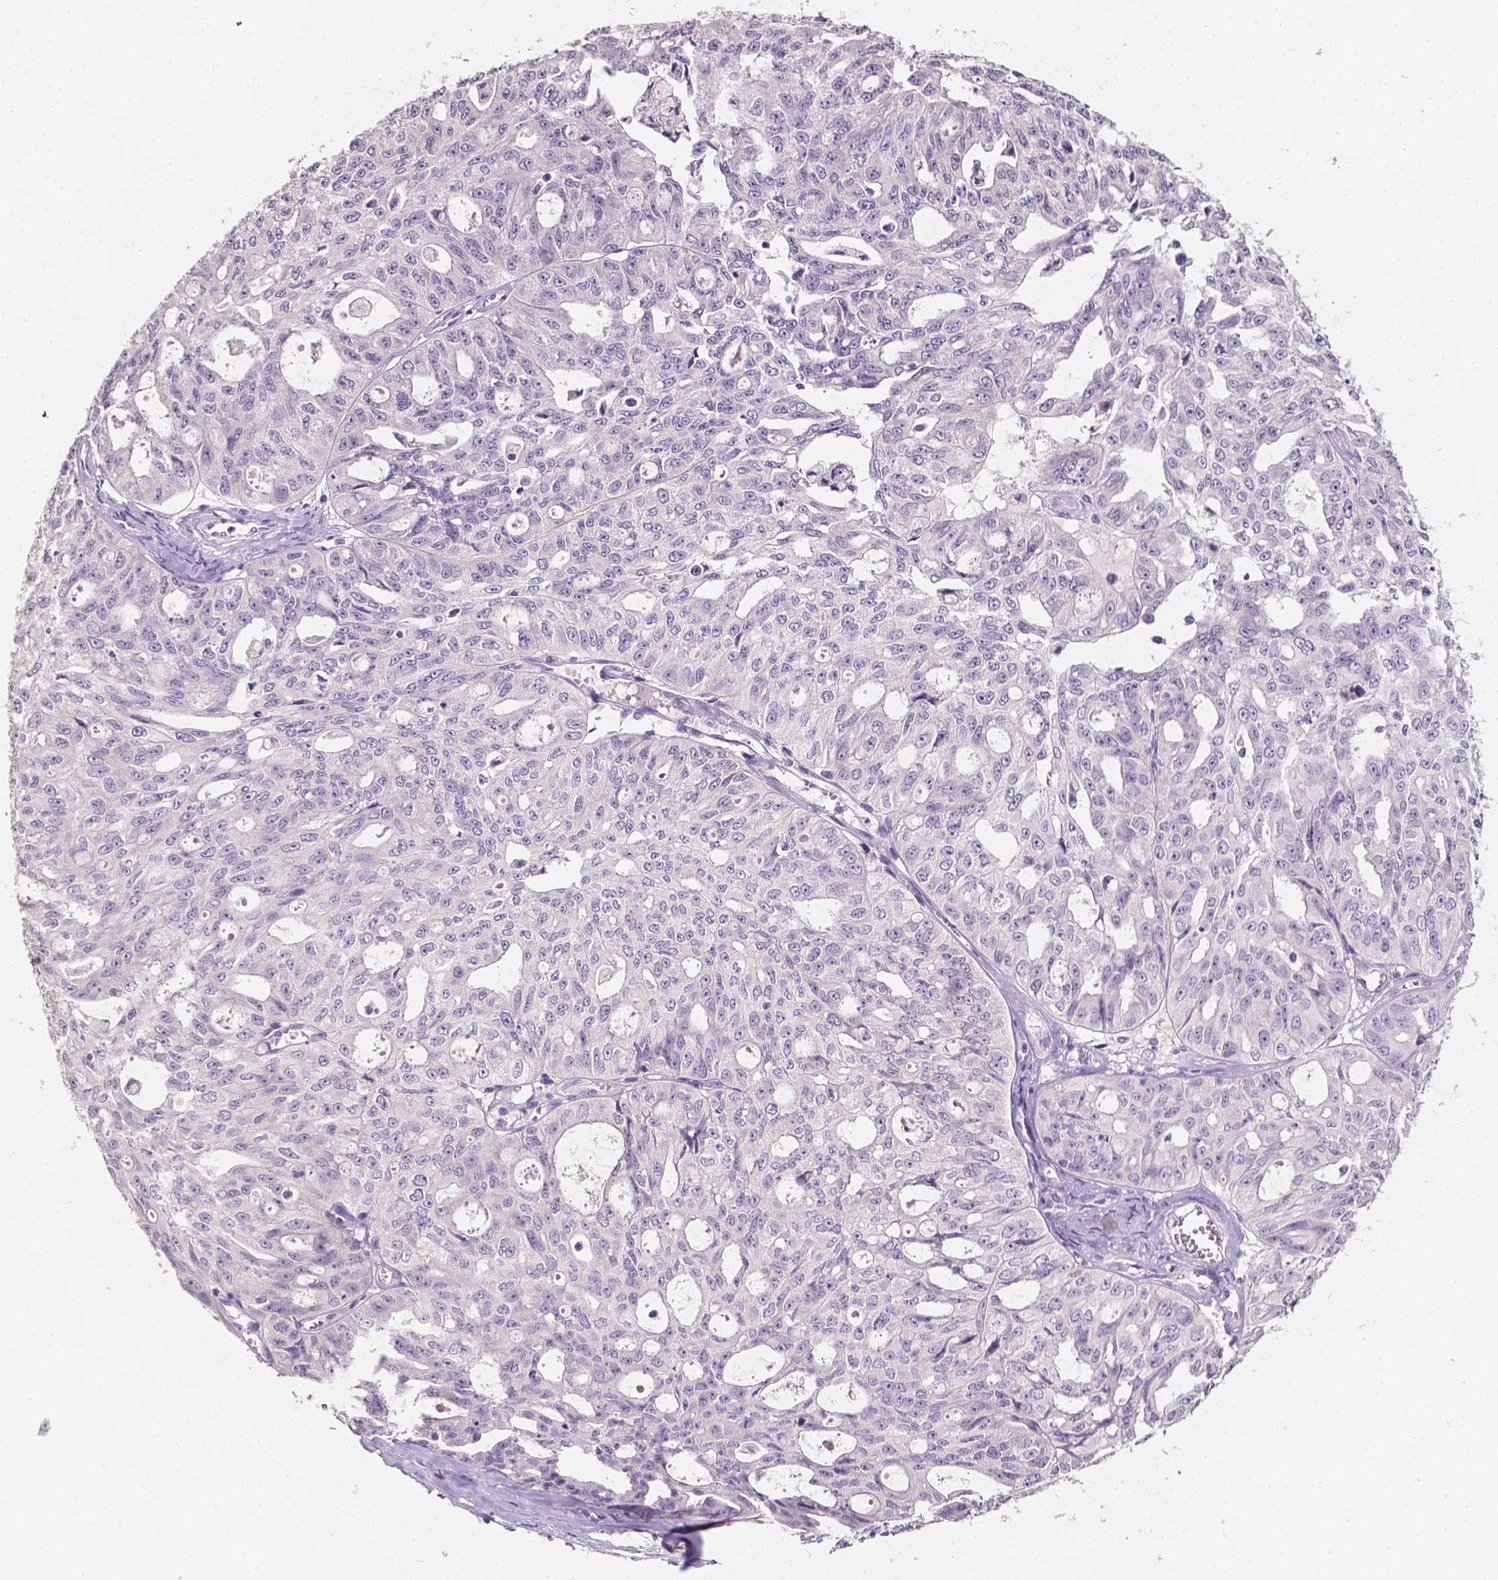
{"staining": {"intensity": "negative", "quantity": "none", "location": "none"}, "tissue": "ovarian cancer", "cell_type": "Tumor cells", "image_type": "cancer", "snomed": [{"axis": "morphology", "description": "Carcinoma, endometroid"}, {"axis": "topography", "description": "Ovary"}], "caption": "There is no significant expression in tumor cells of endometroid carcinoma (ovarian).", "gene": "TAL1", "patient": {"sex": "female", "age": 65}}